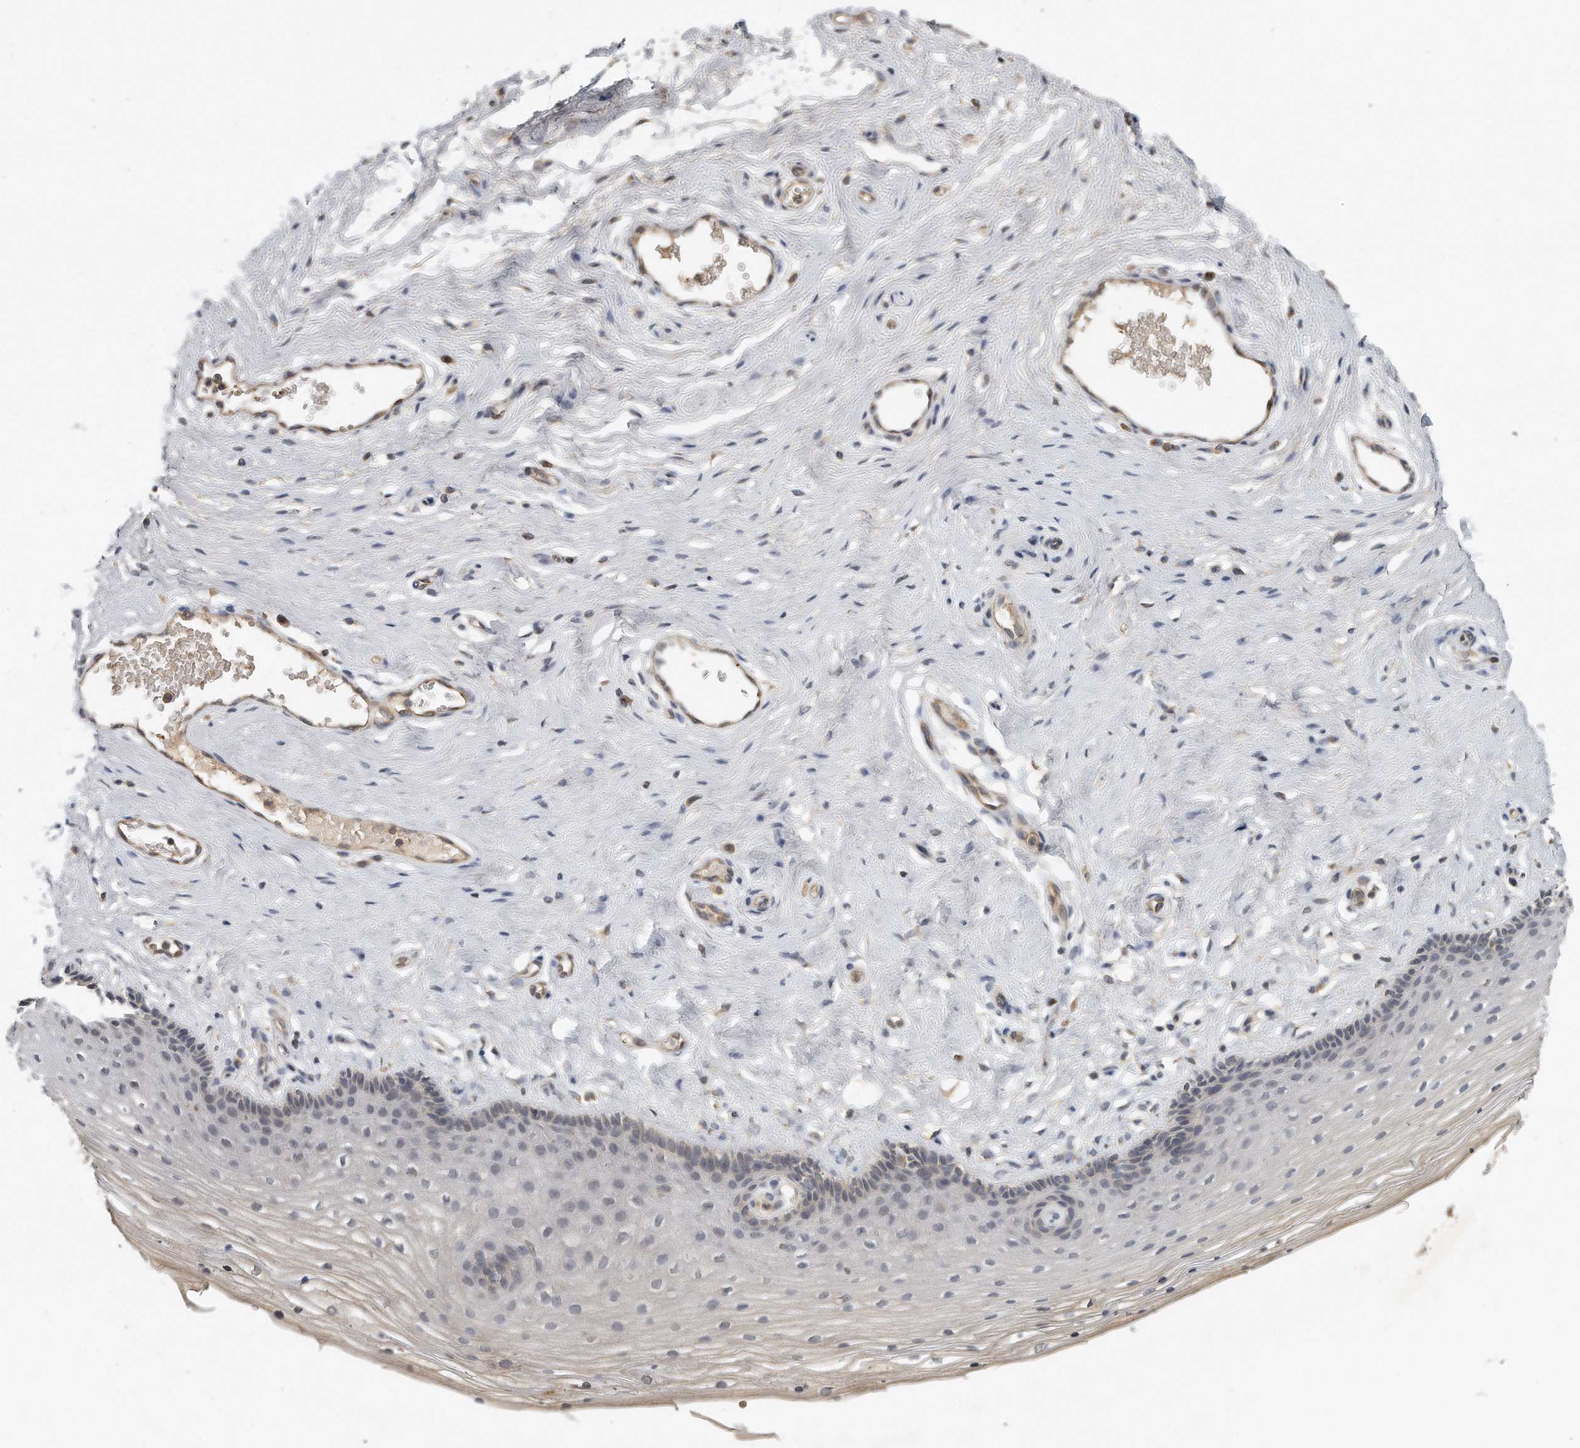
{"staining": {"intensity": "weak", "quantity": "<25%", "location": "cytoplasmic/membranous"}, "tissue": "vagina", "cell_type": "Squamous epithelial cells", "image_type": "normal", "snomed": [{"axis": "morphology", "description": "Normal tissue, NOS"}, {"axis": "topography", "description": "Vagina"}], "caption": "Immunohistochemistry (IHC) photomicrograph of benign vagina: vagina stained with DAB displays no significant protein staining in squamous epithelial cells.", "gene": "TRAPPC14", "patient": {"sex": "female", "age": 46}}